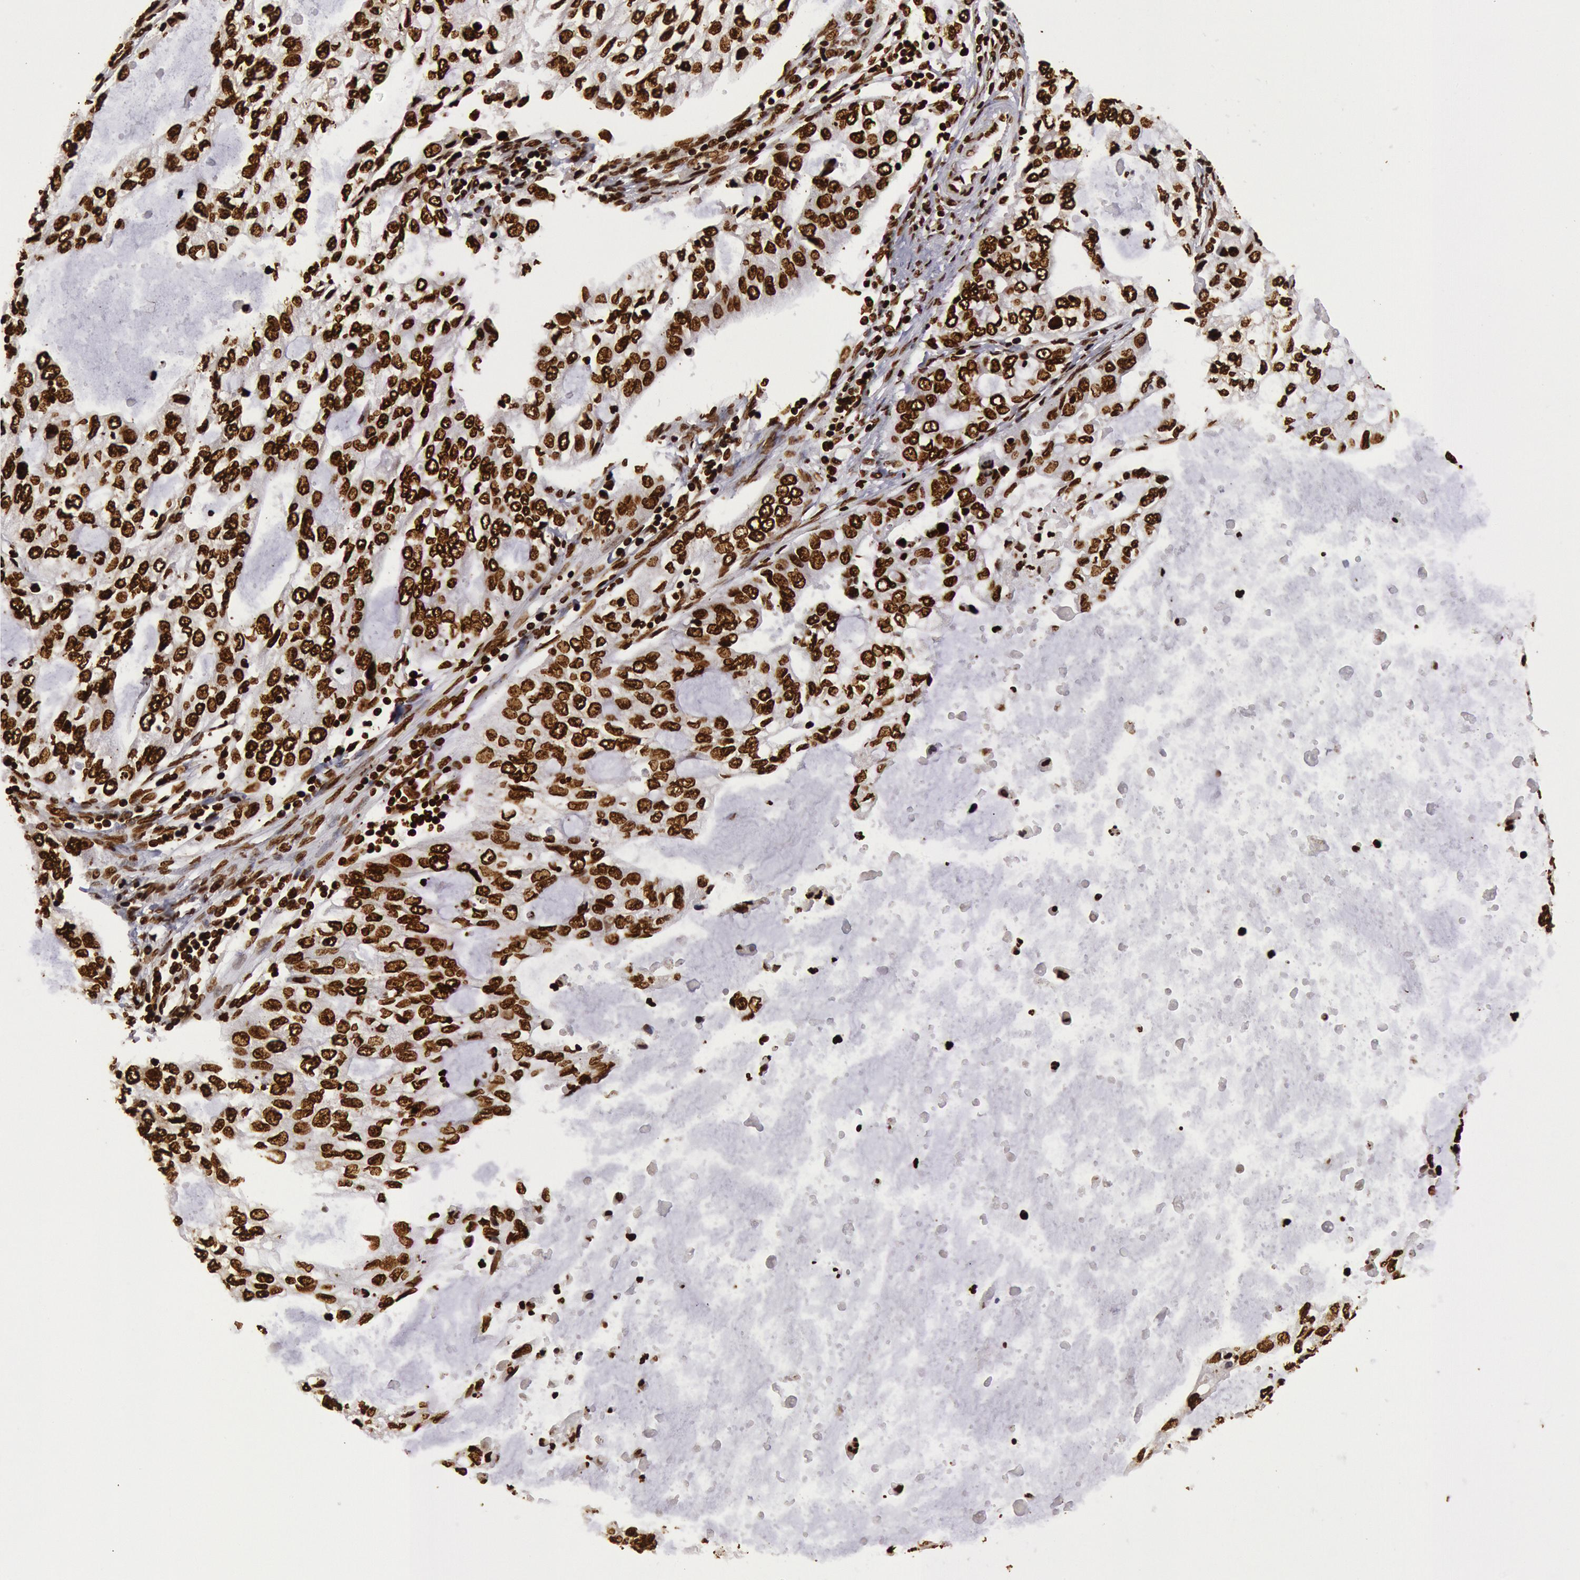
{"staining": {"intensity": "strong", "quantity": ">75%", "location": "nuclear"}, "tissue": "stomach cancer", "cell_type": "Tumor cells", "image_type": "cancer", "snomed": [{"axis": "morphology", "description": "Adenocarcinoma, NOS"}, {"axis": "topography", "description": "Stomach, upper"}], "caption": "This is an image of immunohistochemistry (IHC) staining of stomach cancer, which shows strong staining in the nuclear of tumor cells.", "gene": "H3-4", "patient": {"sex": "female", "age": 52}}